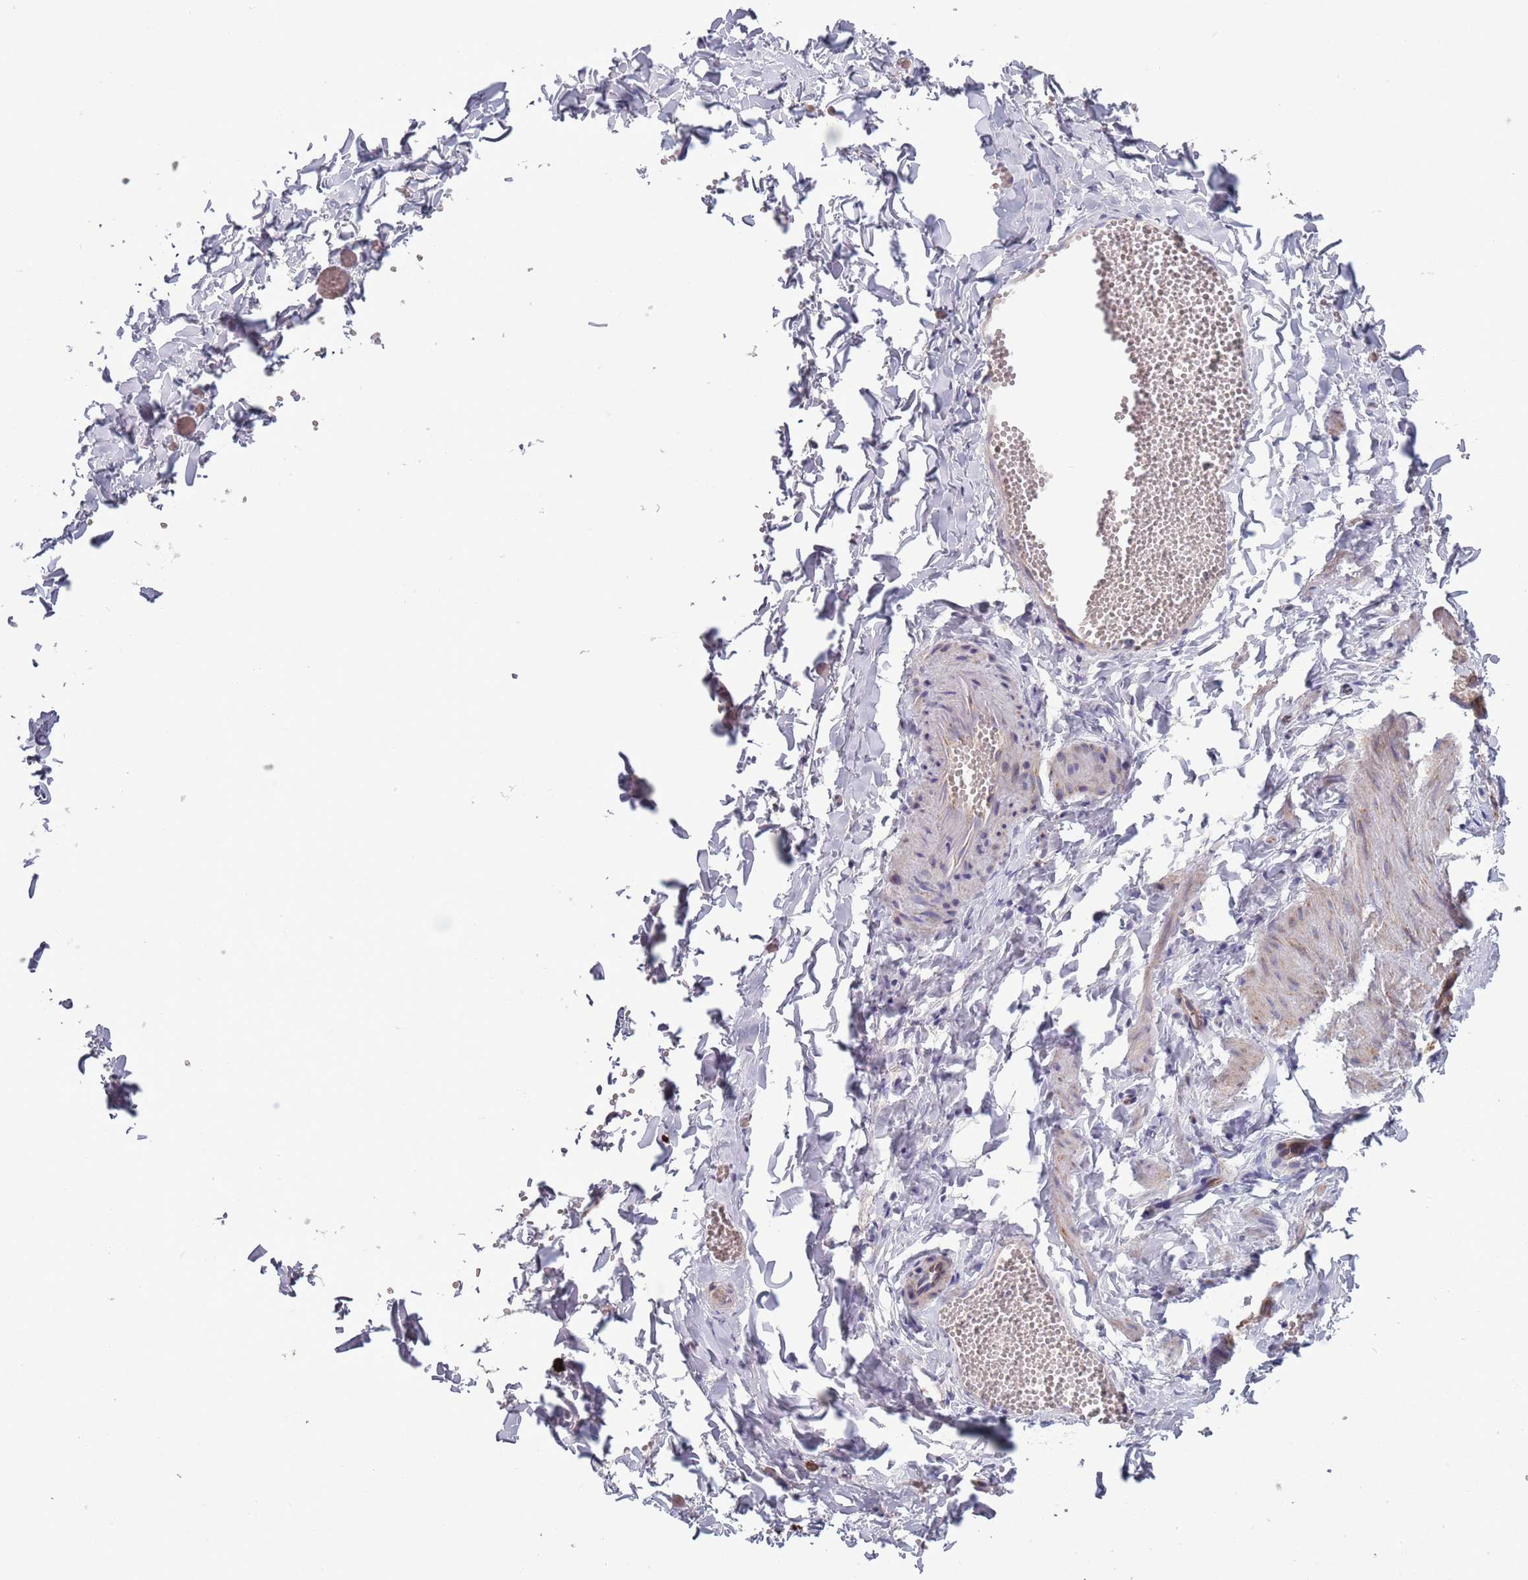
{"staining": {"intensity": "negative", "quantity": "none", "location": "none"}, "tissue": "adipose tissue", "cell_type": "Adipocytes", "image_type": "normal", "snomed": [{"axis": "morphology", "description": "Normal tissue, NOS"}, {"axis": "topography", "description": "Gallbladder"}, {"axis": "topography", "description": "Peripheral nerve tissue"}], "caption": "This is an immunohistochemistry histopathology image of normal adipose tissue. There is no expression in adipocytes.", "gene": "TYW1B", "patient": {"sex": "male", "age": 38}}